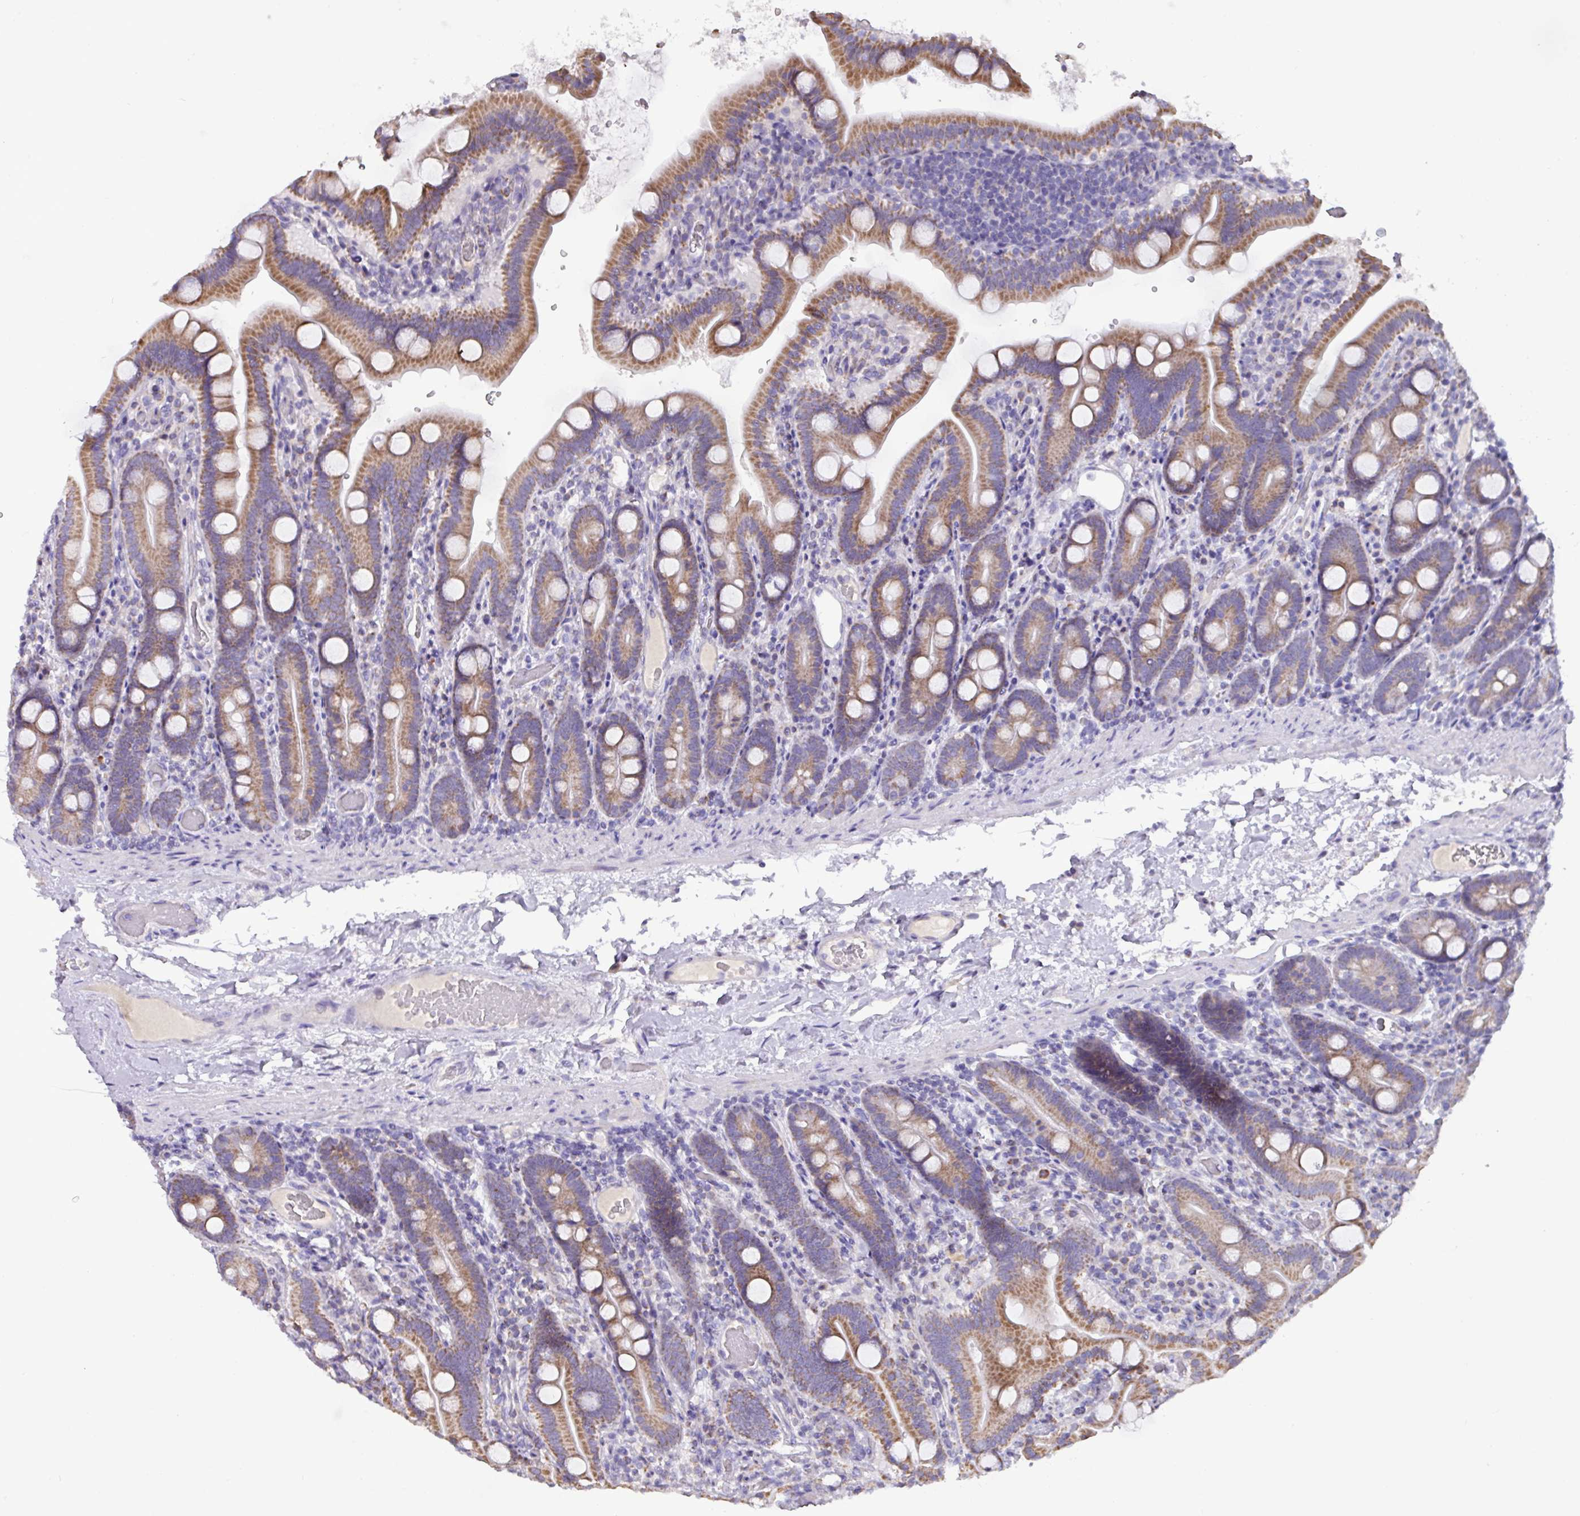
{"staining": {"intensity": "strong", "quantity": ">75%", "location": "cytoplasmic/membranous"}, "tissue": "duodenum", "cell_type": "Glandular cells", "image_type": "normal", "snomed": [{"axis": "morphology", "description": "Normal tissue, NOS"}, {"axis": "topography", "description": "Duodenum"}], "caption": "Brown immunohistochemical staining in unremarkable human duodenum exhibits strong cytoplasmic/membranous staining in about >75% of glandular cells. (DAB (3,3'-diaminobenzidine) IHC with brightfield microscopy, high magnification).", "gene": "MT", "patient": {"sex": "male", "age": 55}}